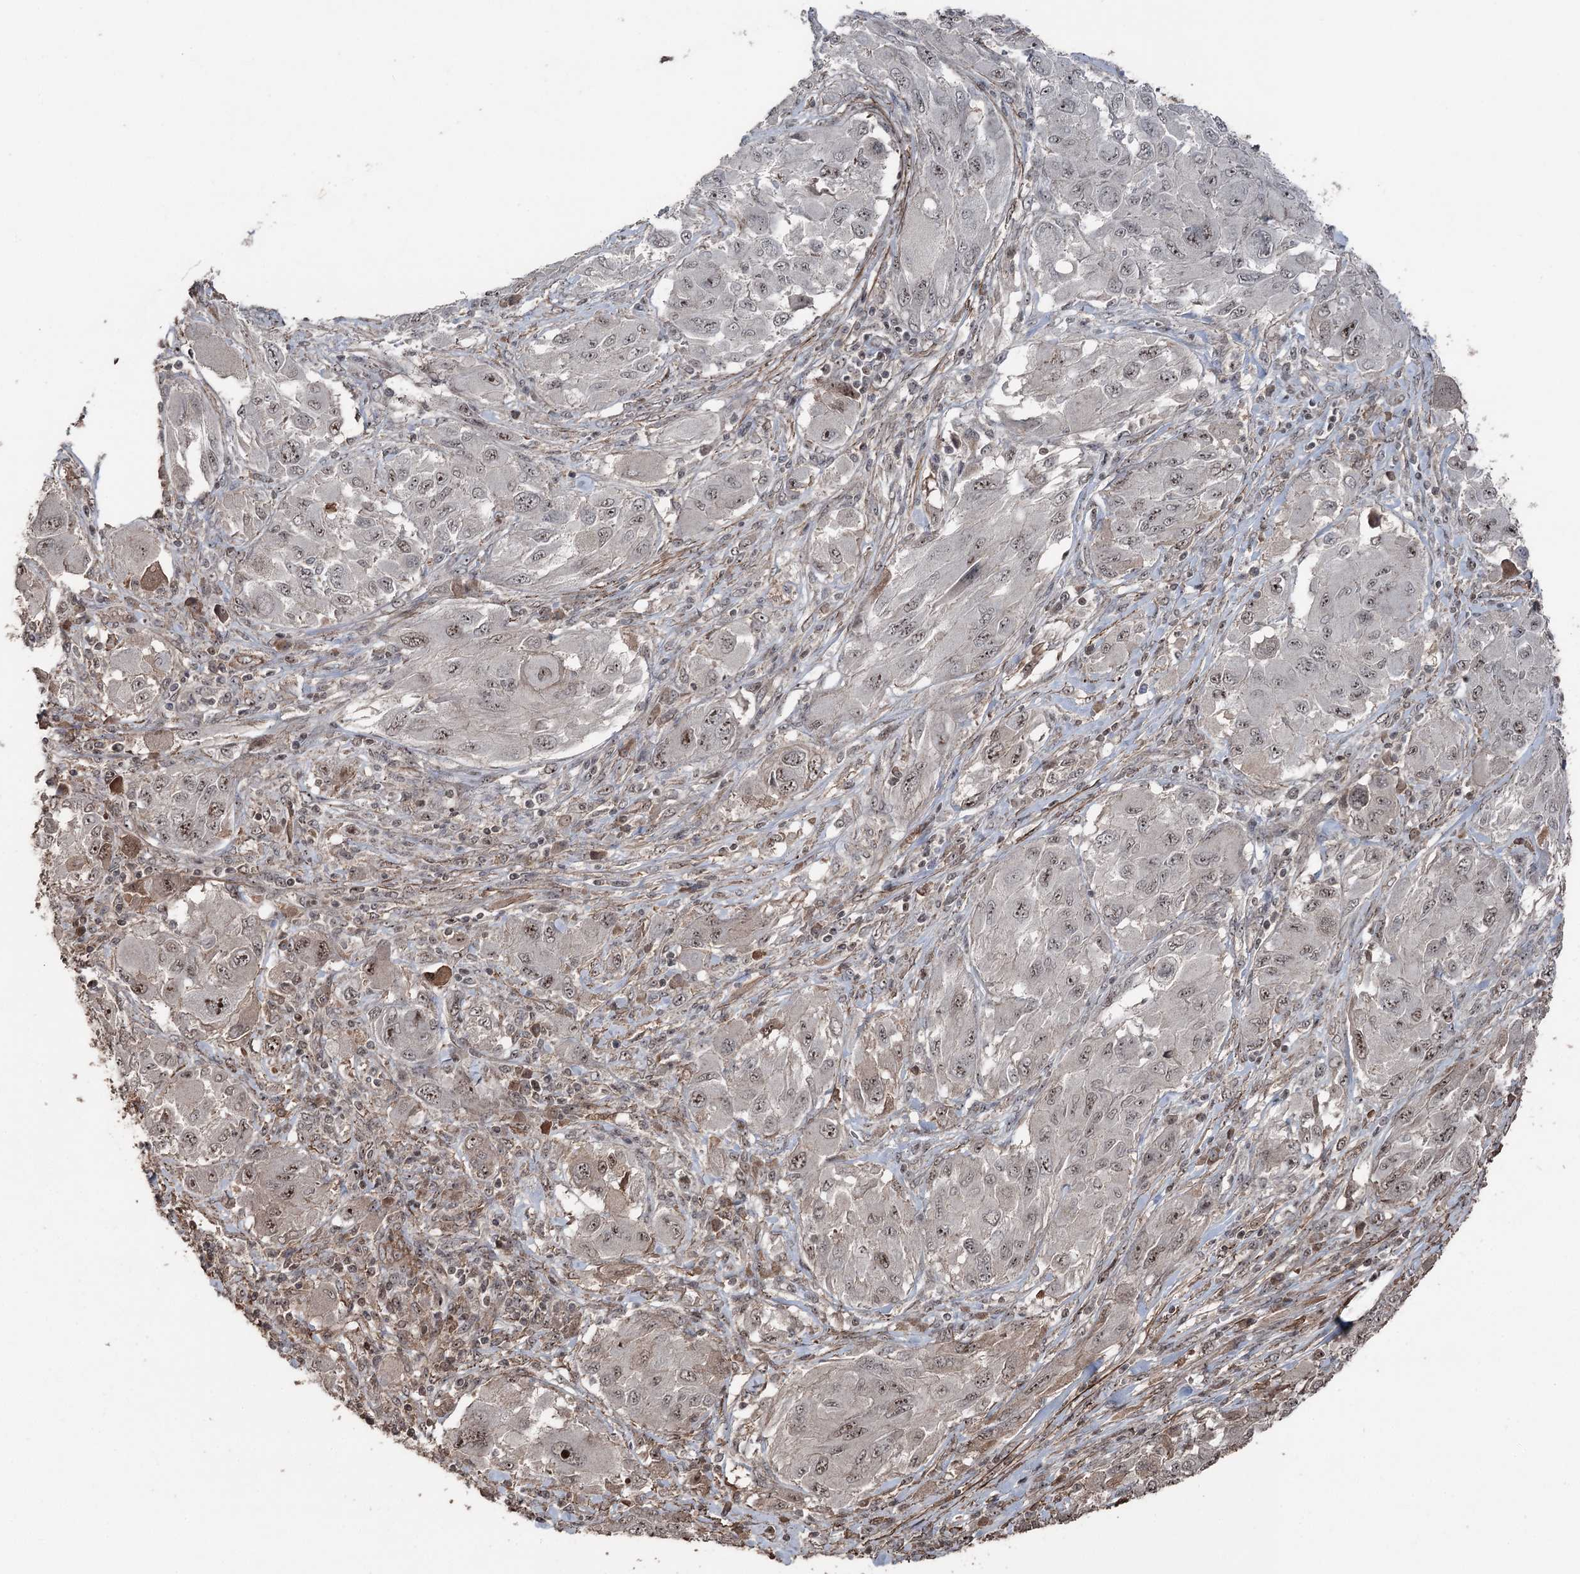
{"staining": {"intensity": "weak", "quantity": ">75%", "location": "nuclear"}, "tissue": "melanoma", "cell_type": "Tumor cells", "image_type": "cancer", "snomed": [{"axis": "morphology", "description": "Malignant melanoma, NOS"}, {"axis": "topography", "description": "Skin"}], "caption": "High-power microscopy captured an IHC photomicrograph of melanoma, revealing weak nuclear positivity in approximately >75% of tumor cells. (DAB (3,3'-diaminobenzidine) = brown stain, brightfield microscopy at high magnification).", "gene": "CCDC82", "patient": {"sex": "female", "age": 91}}